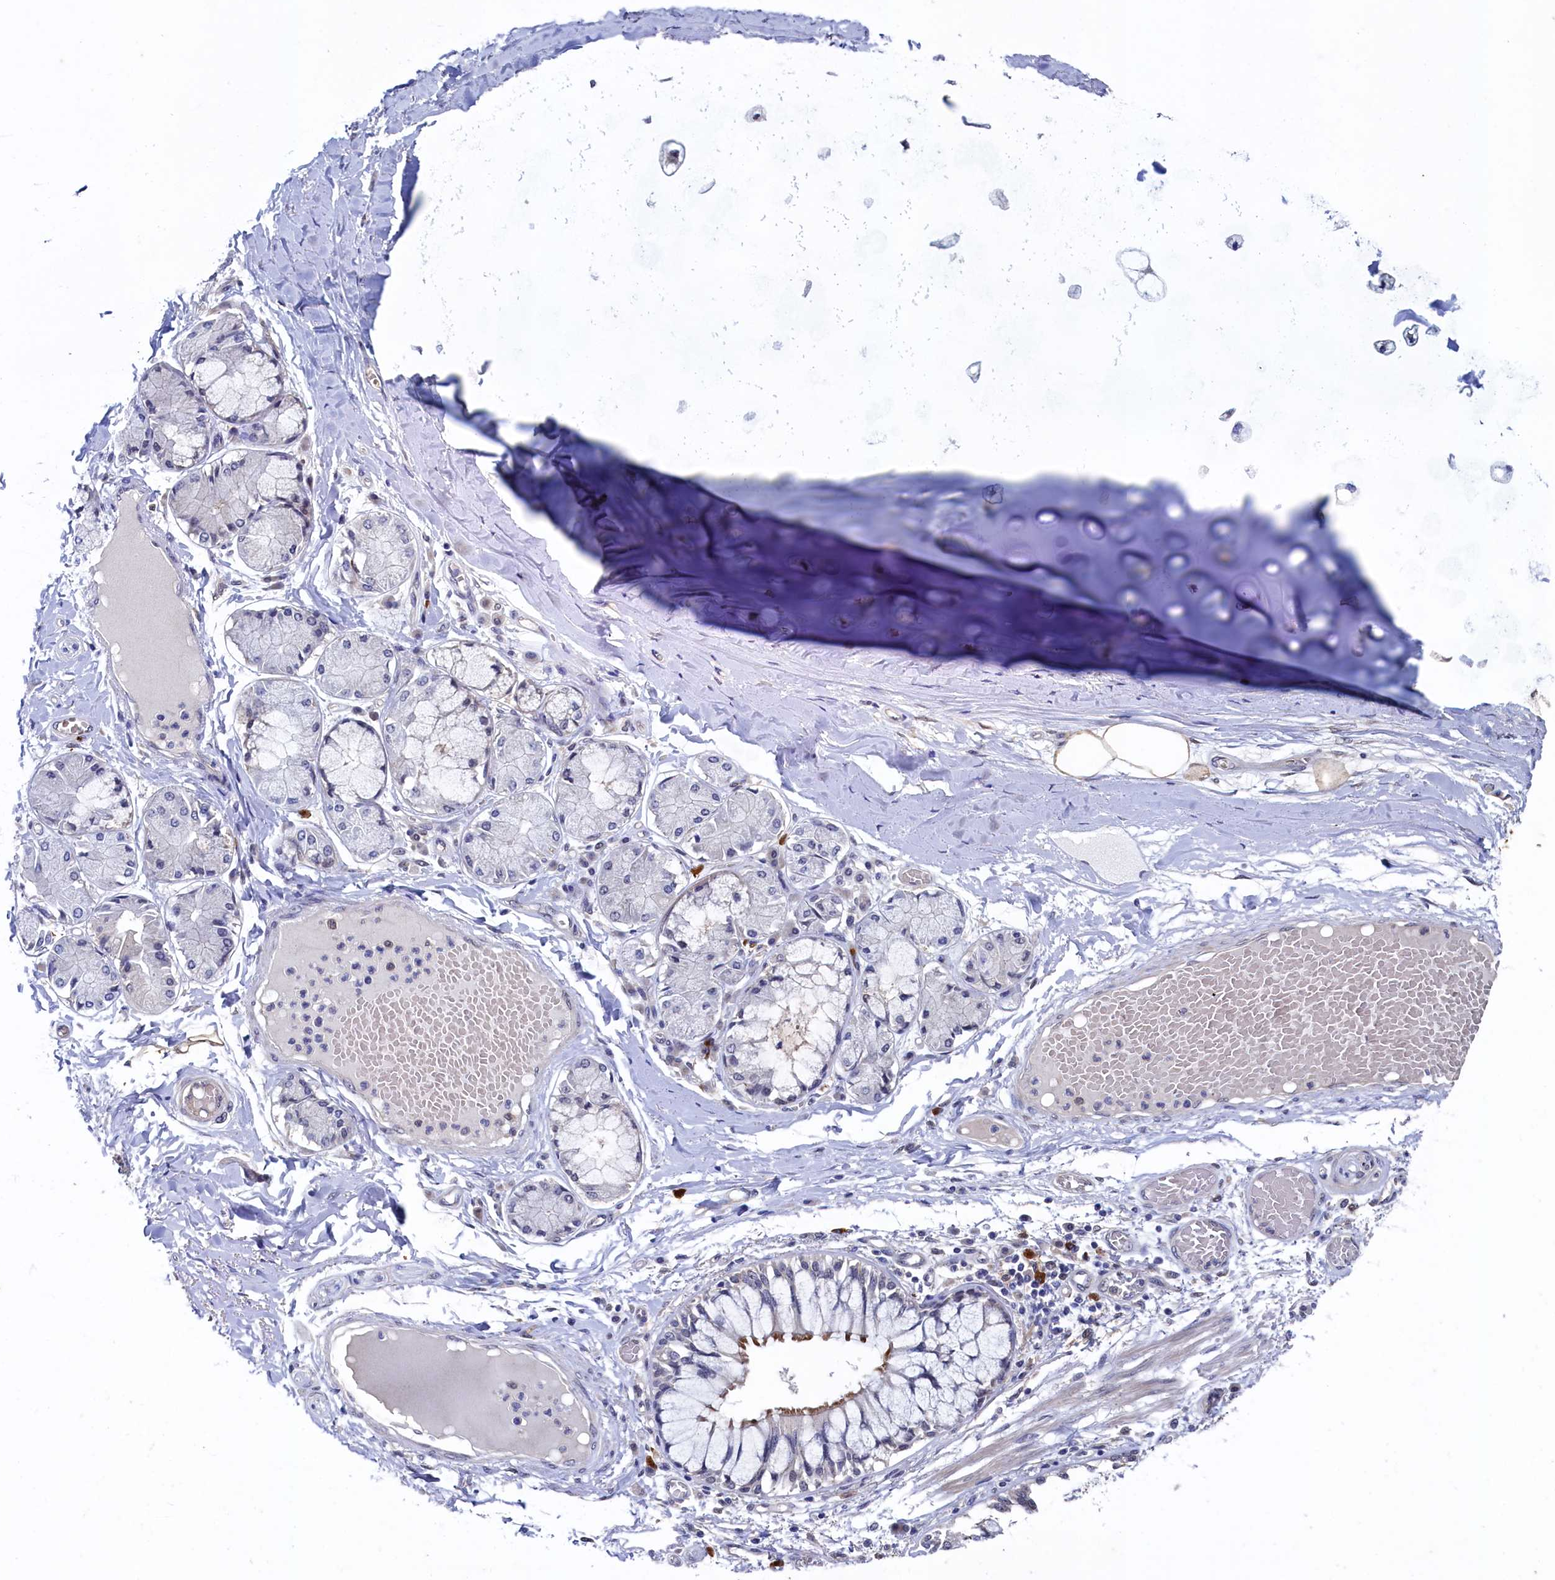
{"staining": {"intensity": "weak", "quantity": "<25%", "location": "cytoplasmic/membranous"}, "tissue": "adipose tissue", "cell_type": "Adipocytes", "image_type": "normal", "snomed": [{"axis": "morphology", "description": "Normal tissue, NOS"}, {"axis": "topography", "description": "Cartilage tissue"}, {"axis": "topography", "description": "Bronchus"}, {"axis": "topography", "description": "Lung"}, {"axis": "topography", "description": "Peripheral nerve tissue"}], "caption": "This image is of unremarkable adipose tissue stained with immunohistochemistry (IHC) to label a protein in brown with the nuclei are counter-stained blue. There is no staining in adipocytes.", "gene": "RNH1", "patient": {"sex": "female", "age": 49}}